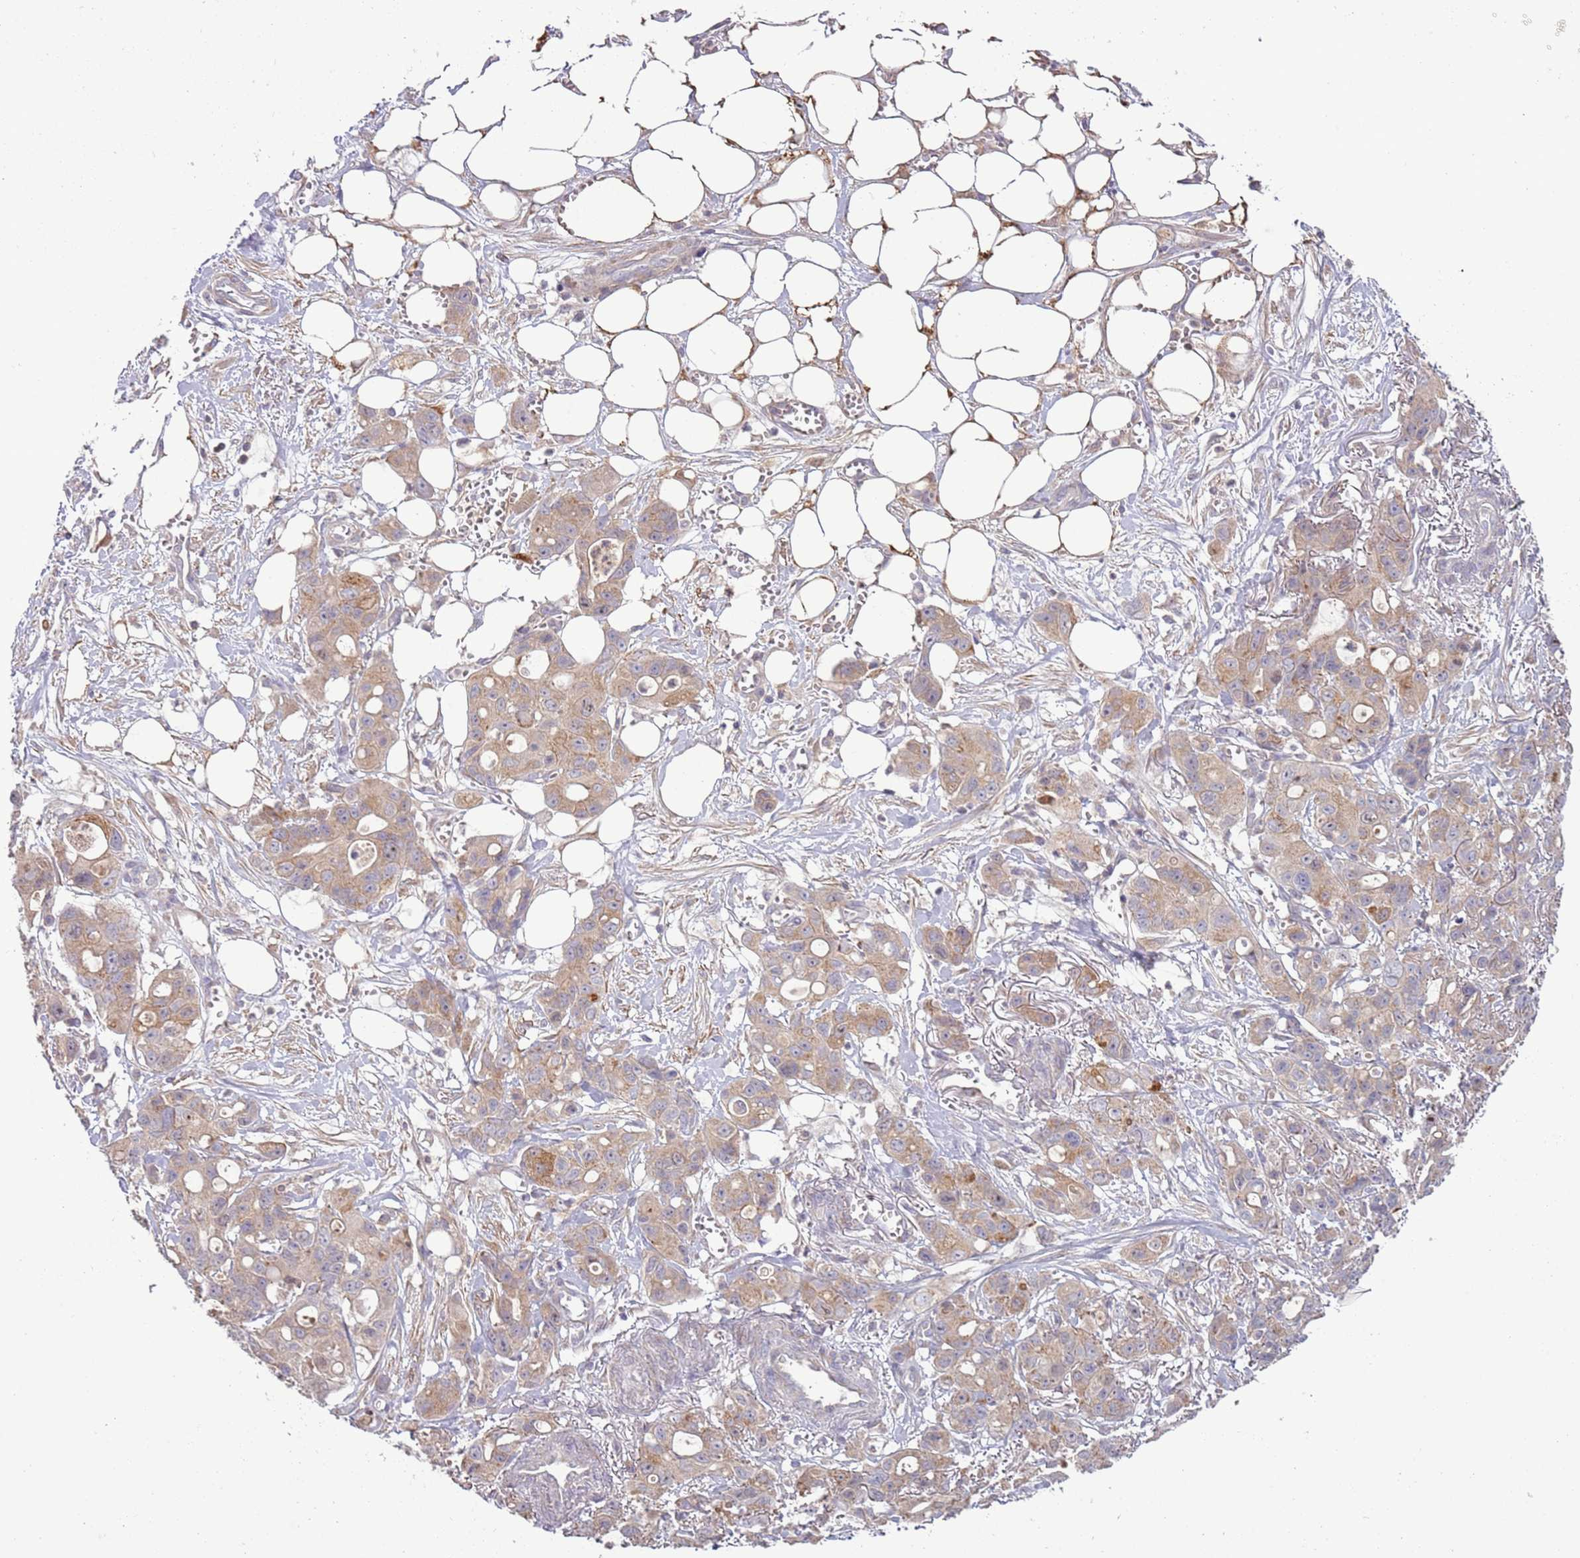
{"staining": {"intensity": "moderate", "quantity": ">75%", "location": "cytoplasmic/membranous"}, "tissue": "ovarian cancer", "cell_type": "Tumor cells", "image_type": "cancer", "snomed": [{"axis": "morphology", "description": "Cystadenocarcinoma, mucinous, NOS"}, {"axis": "topography", "description": "Ovary"}], "caption": "Protein staining of mucinous cystadenocarcinoma (ovarian) tissue reveals moderate cytoplasmic/membranous expression in approximately >75% of tumor cells.", "gene": "DTD2", "patient": {"sex": "female", "age": 70}}